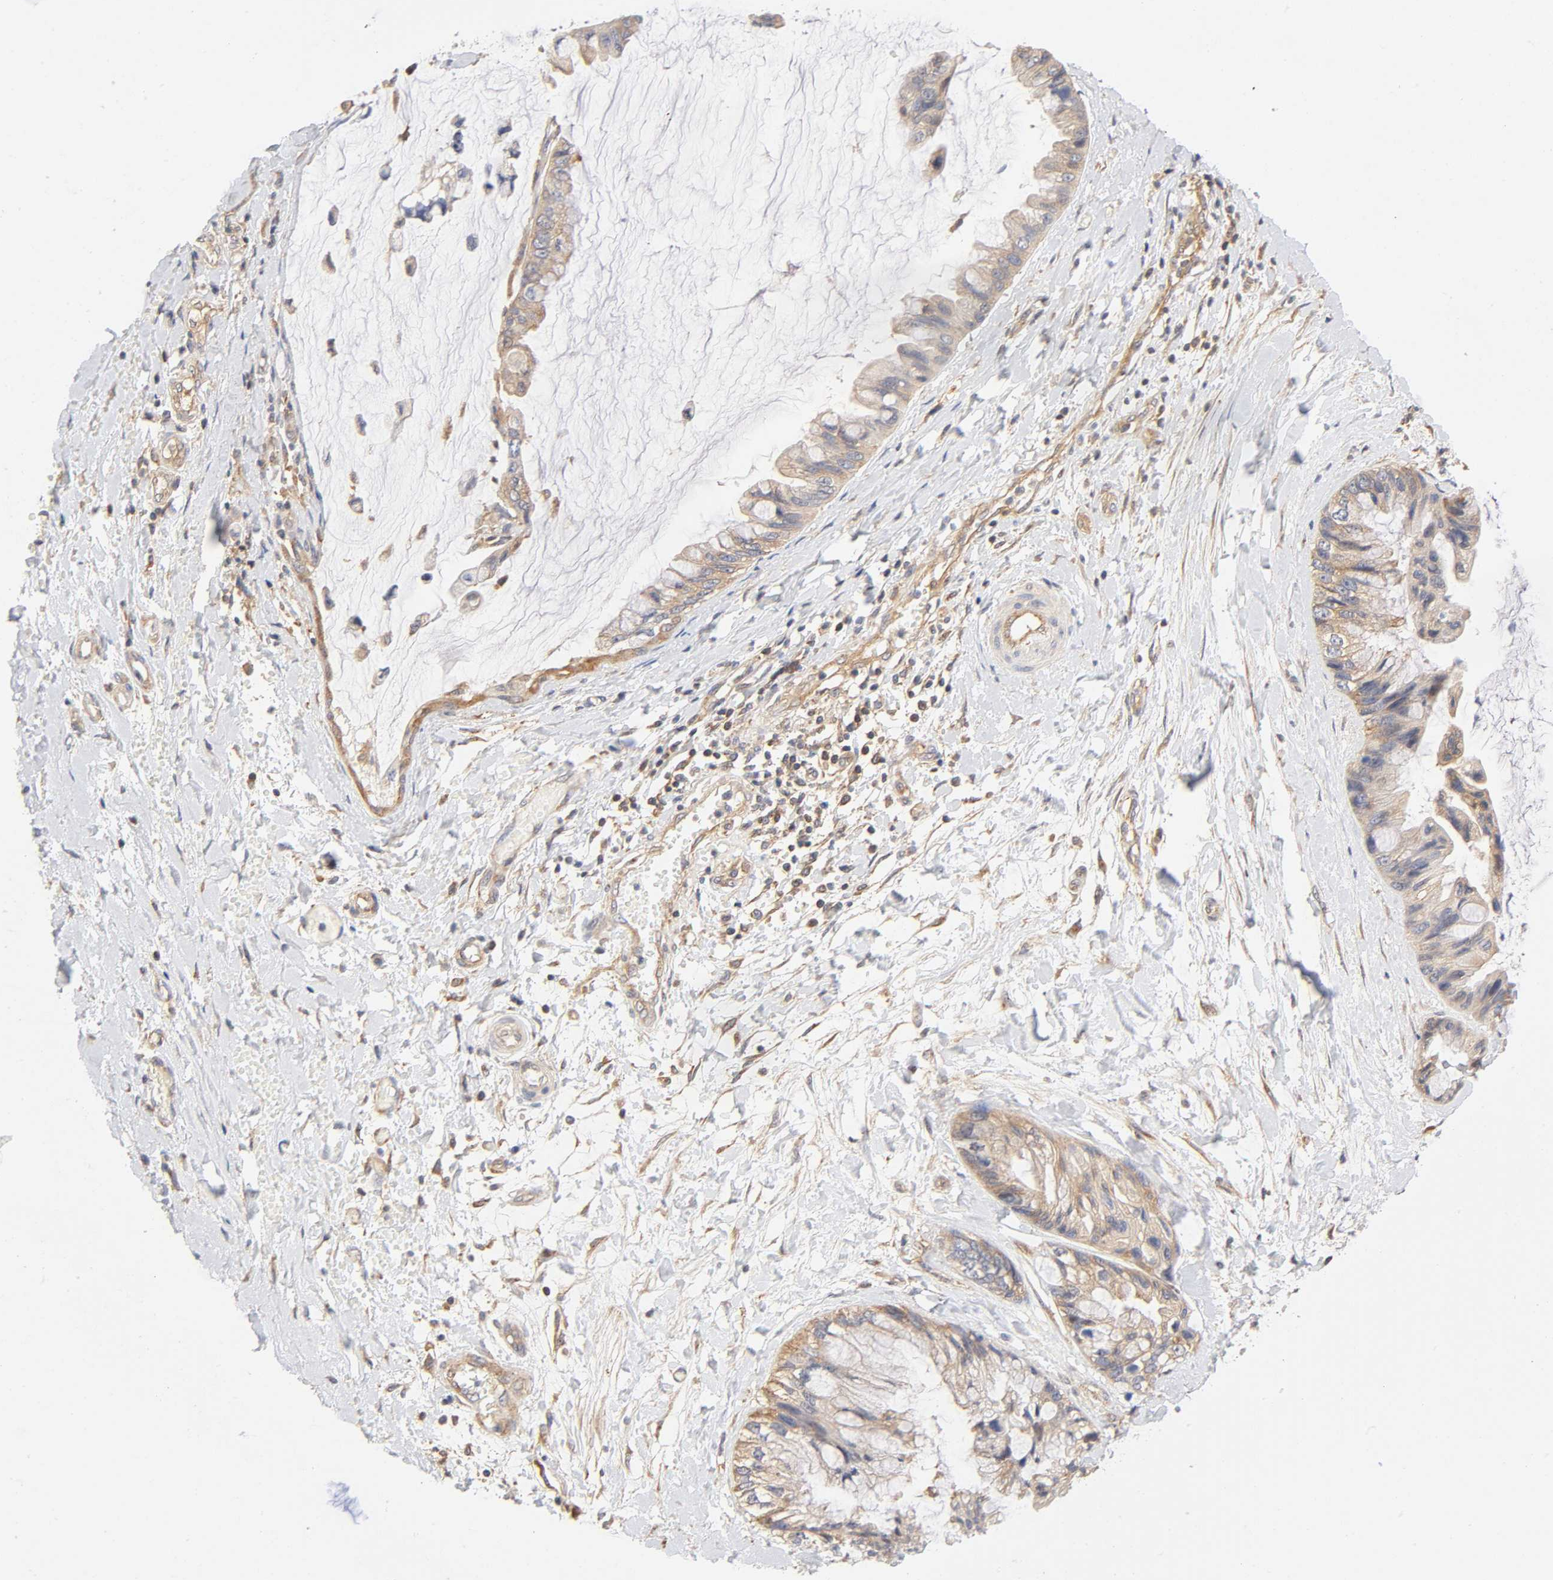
{"staining": {"intensity": "weak", "quantity": ">75%", "location": "cytoplasmic/membranous"}, "tissue": "ovarian cancer", "cell_type": "Tumor cells", "image_type": "cancer", "snomed": [{"axis": "morphology", "description": "Cystadenocarcinoma, mucinous, NOS"}, {"axis": "topography", "description": "Ovary"}], "caption": "About >75% of tumor cells in human ovarian cancer (mucinous cystadenocarcinoma) demonstrate weak cytoplasmic/membranous protein staining as visualized by brown immunohistochemical staining.", "gene": "PAFAH1B1", "patient": {"sex": "female", "age": 39}}